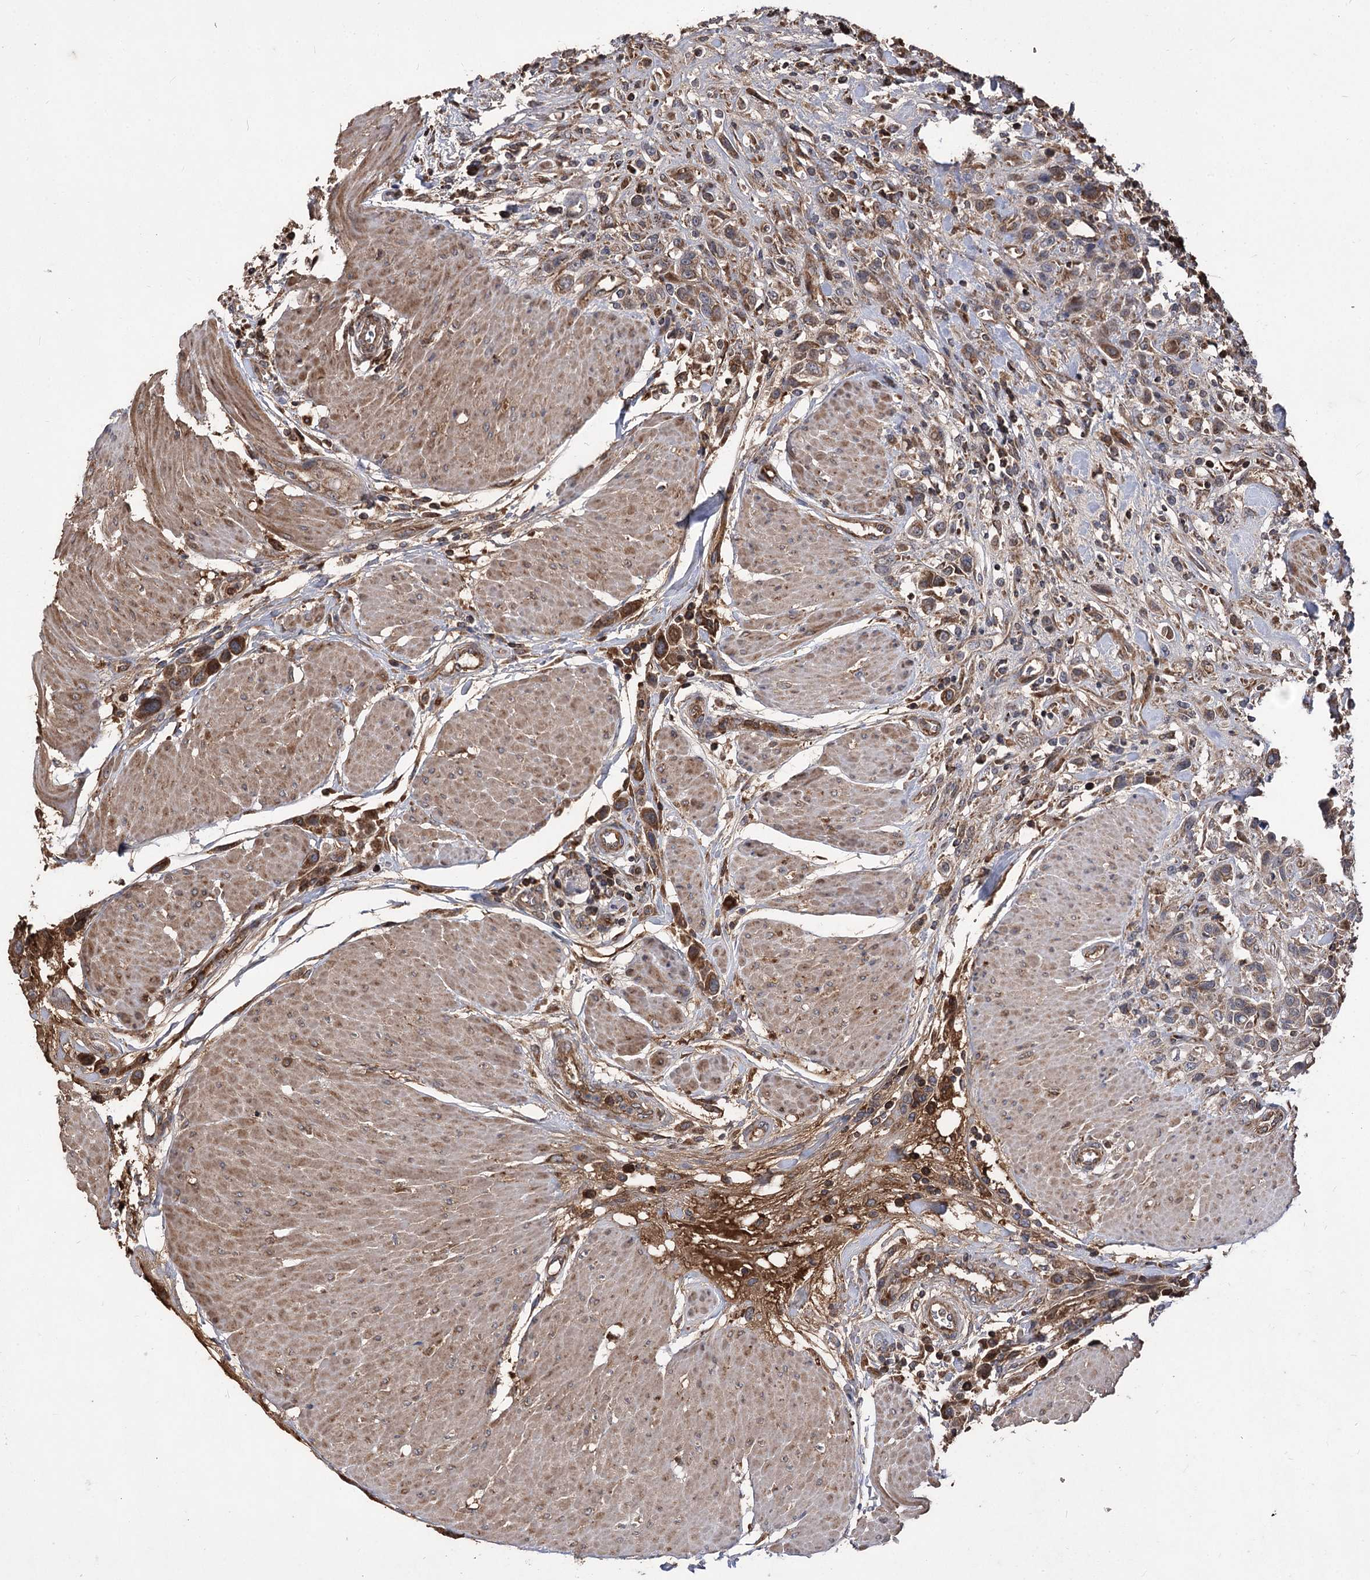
{"staining": {"intensity": "strong", "quantity": ">75%", "location": "cytoplasmic/membranous"}, "tissue": "urothelial cancer", "cell_type": "Tumor cells", "image_type": "cancer", "snomed": [{"axis": "morphology", "description": "Urothelial carcinoma, High grade"}, {"axis": "topography", "description": "Urinary bladder"}], "caption": "This histopathology image displays urothelial cancer stained with IHC to label a protein in brown. The cytoplasmic/membranous of tumor cells show strong positivity for the protein. Nuclei are counter-stained blue.", "gene": "RASSF3", "patient": {"sex": "male", "age": 50}}